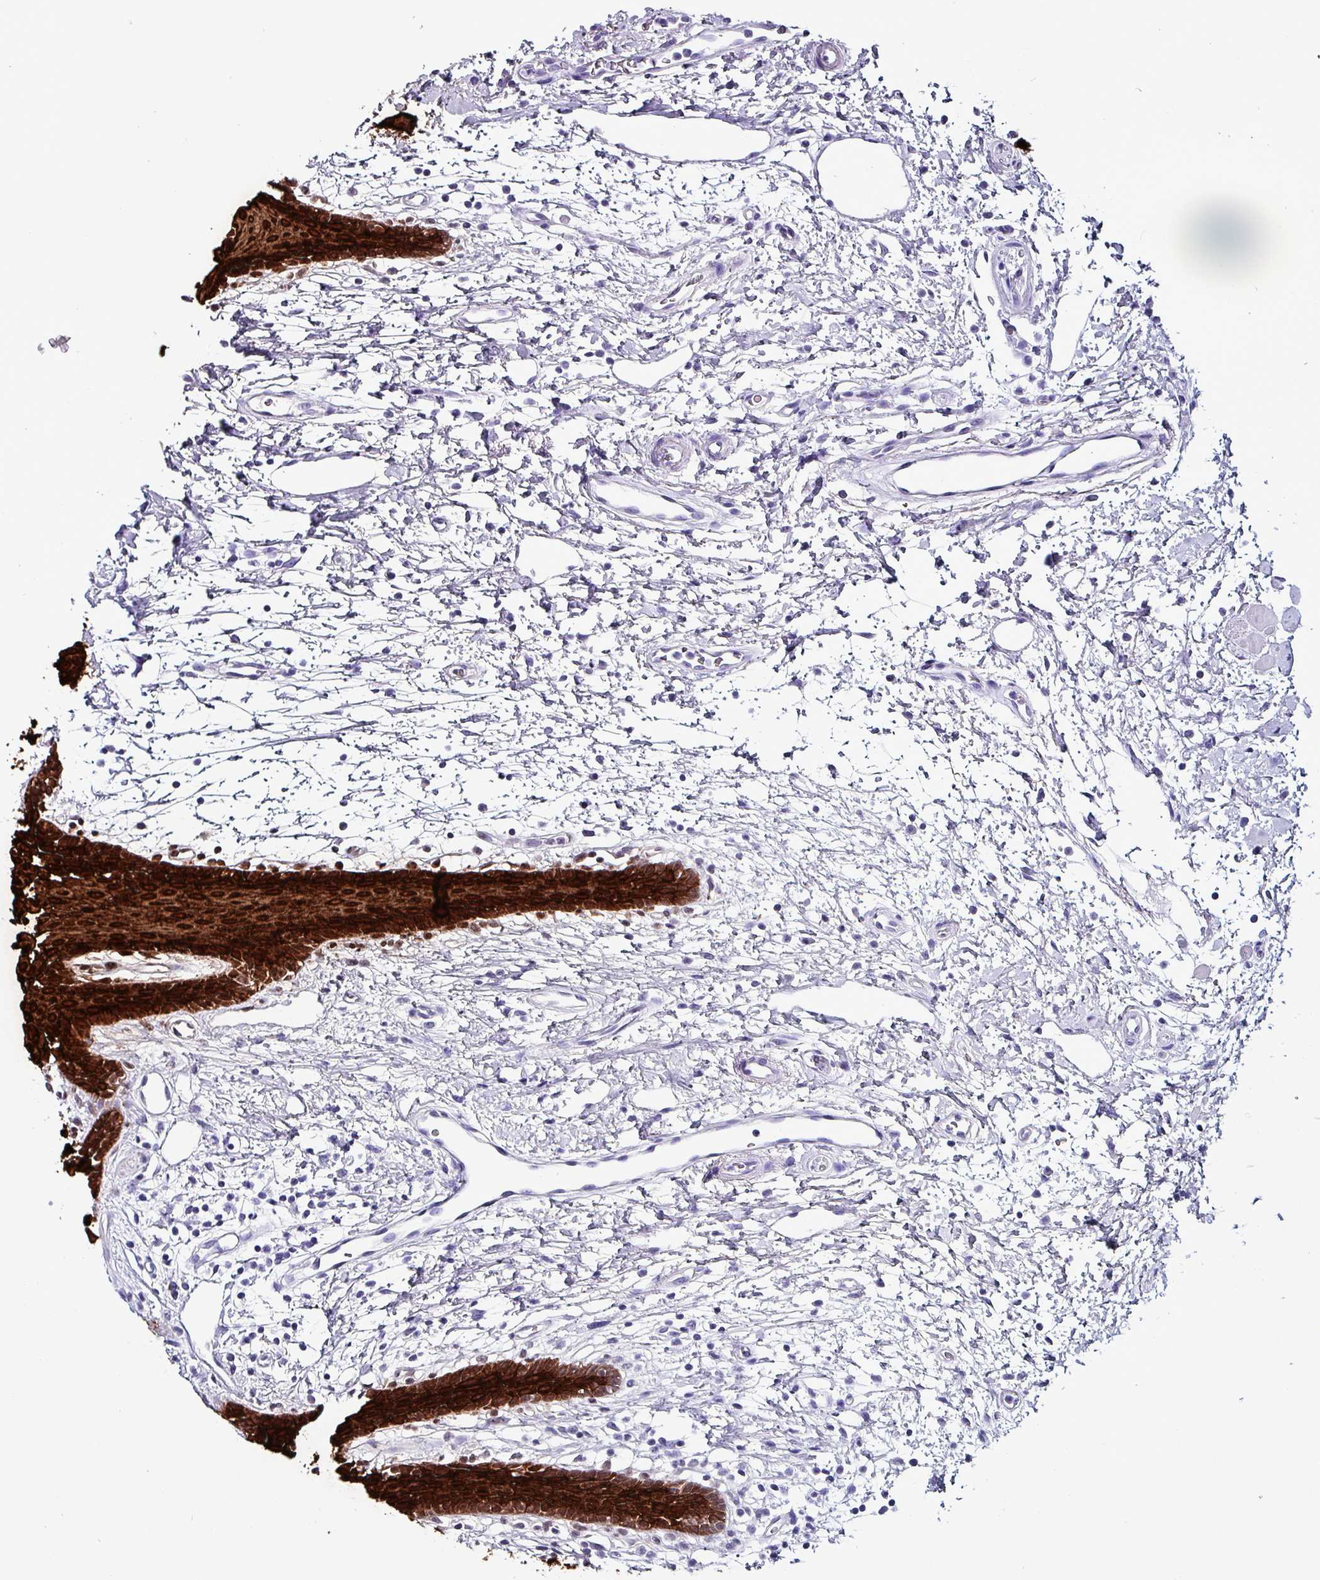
{"staining": {"intensity": "strong", "quantity": ">75%", "location": "cytoplasmic/membranous"}, "tissue": "oral mucosa", "cell_type": "Squamous epithelial cells", "image_type": "normal", "snomed": [{"axis": "morphology", "description": "Normal tissue, NOS"}, {"axis": "topography", "description": "Oral tissue"}, {"axis": "topography", "description": "Tounge, NOS"}], "caption": "Immunohistochemical staining of benign human oral mucosa exhibits high levels of strong cytoplasmic/membranous expression in about >75% of squamous epithelial cells. The staining is performed using DAB brown chromogen to label protein expression. The nuclei are counter-stained blue using hematoxylin.", "gene": "KRT6A", "patient": {"sex": "female", "age": 59}}